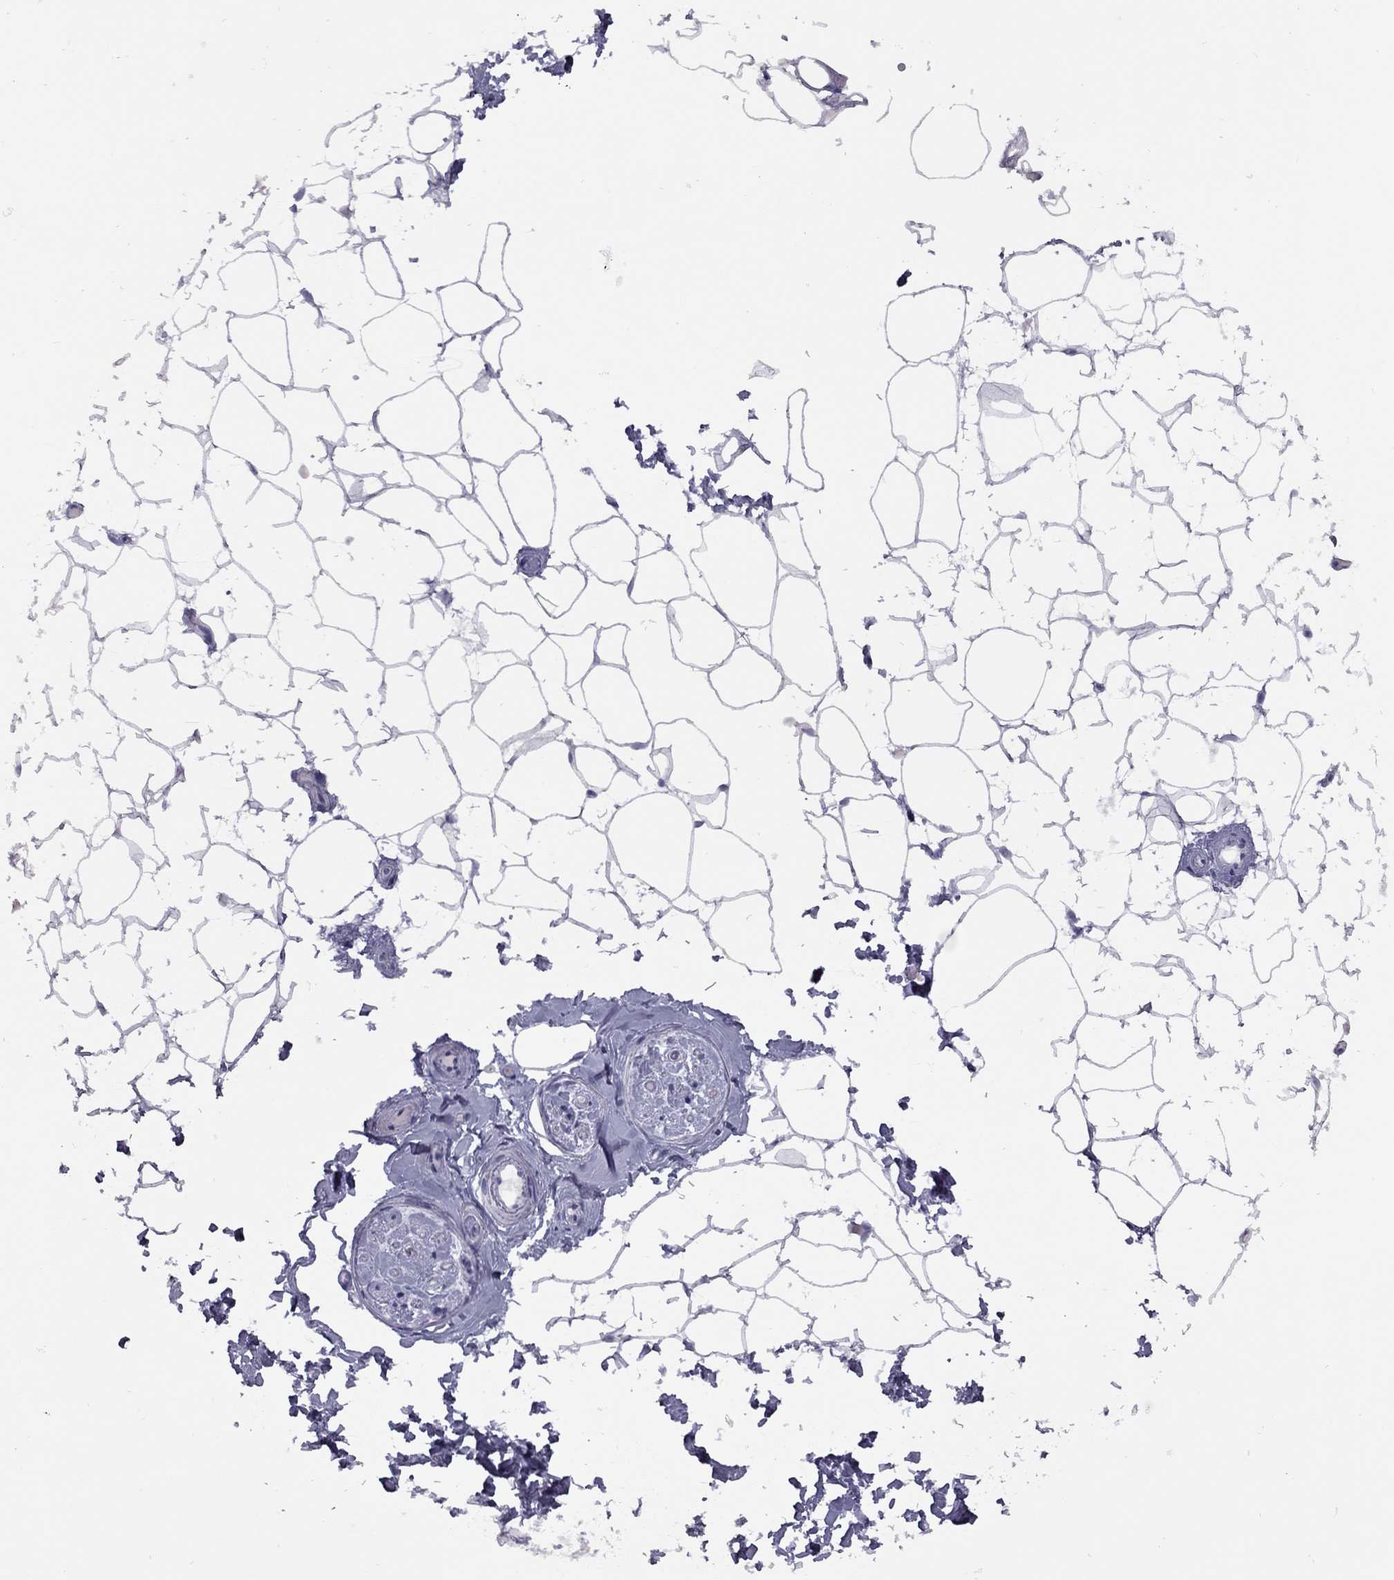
{"staining": {"intensity": "negative", "quantity": "none", "location": "none"}, "tissue": "adipose tissue", "cell_type": "Adipocytes", "image_type": "normal", "snomed": [{"axis": "morphology", "description": "Normal tissue, NOS"}, {"axis": "topography", "description": "Skin"}, {"axis": "topography", "description": "Peripheral nerve tissue"}], "caption": "High magnification brightfield microscopy of unremarkable adipose tissue stained with DAB (brown) and counterstained with hematoxylin (blue): adipocytes show no significant expression.", "gene": "EPPIN", "patient": {"sex": "female", "age": 56}}